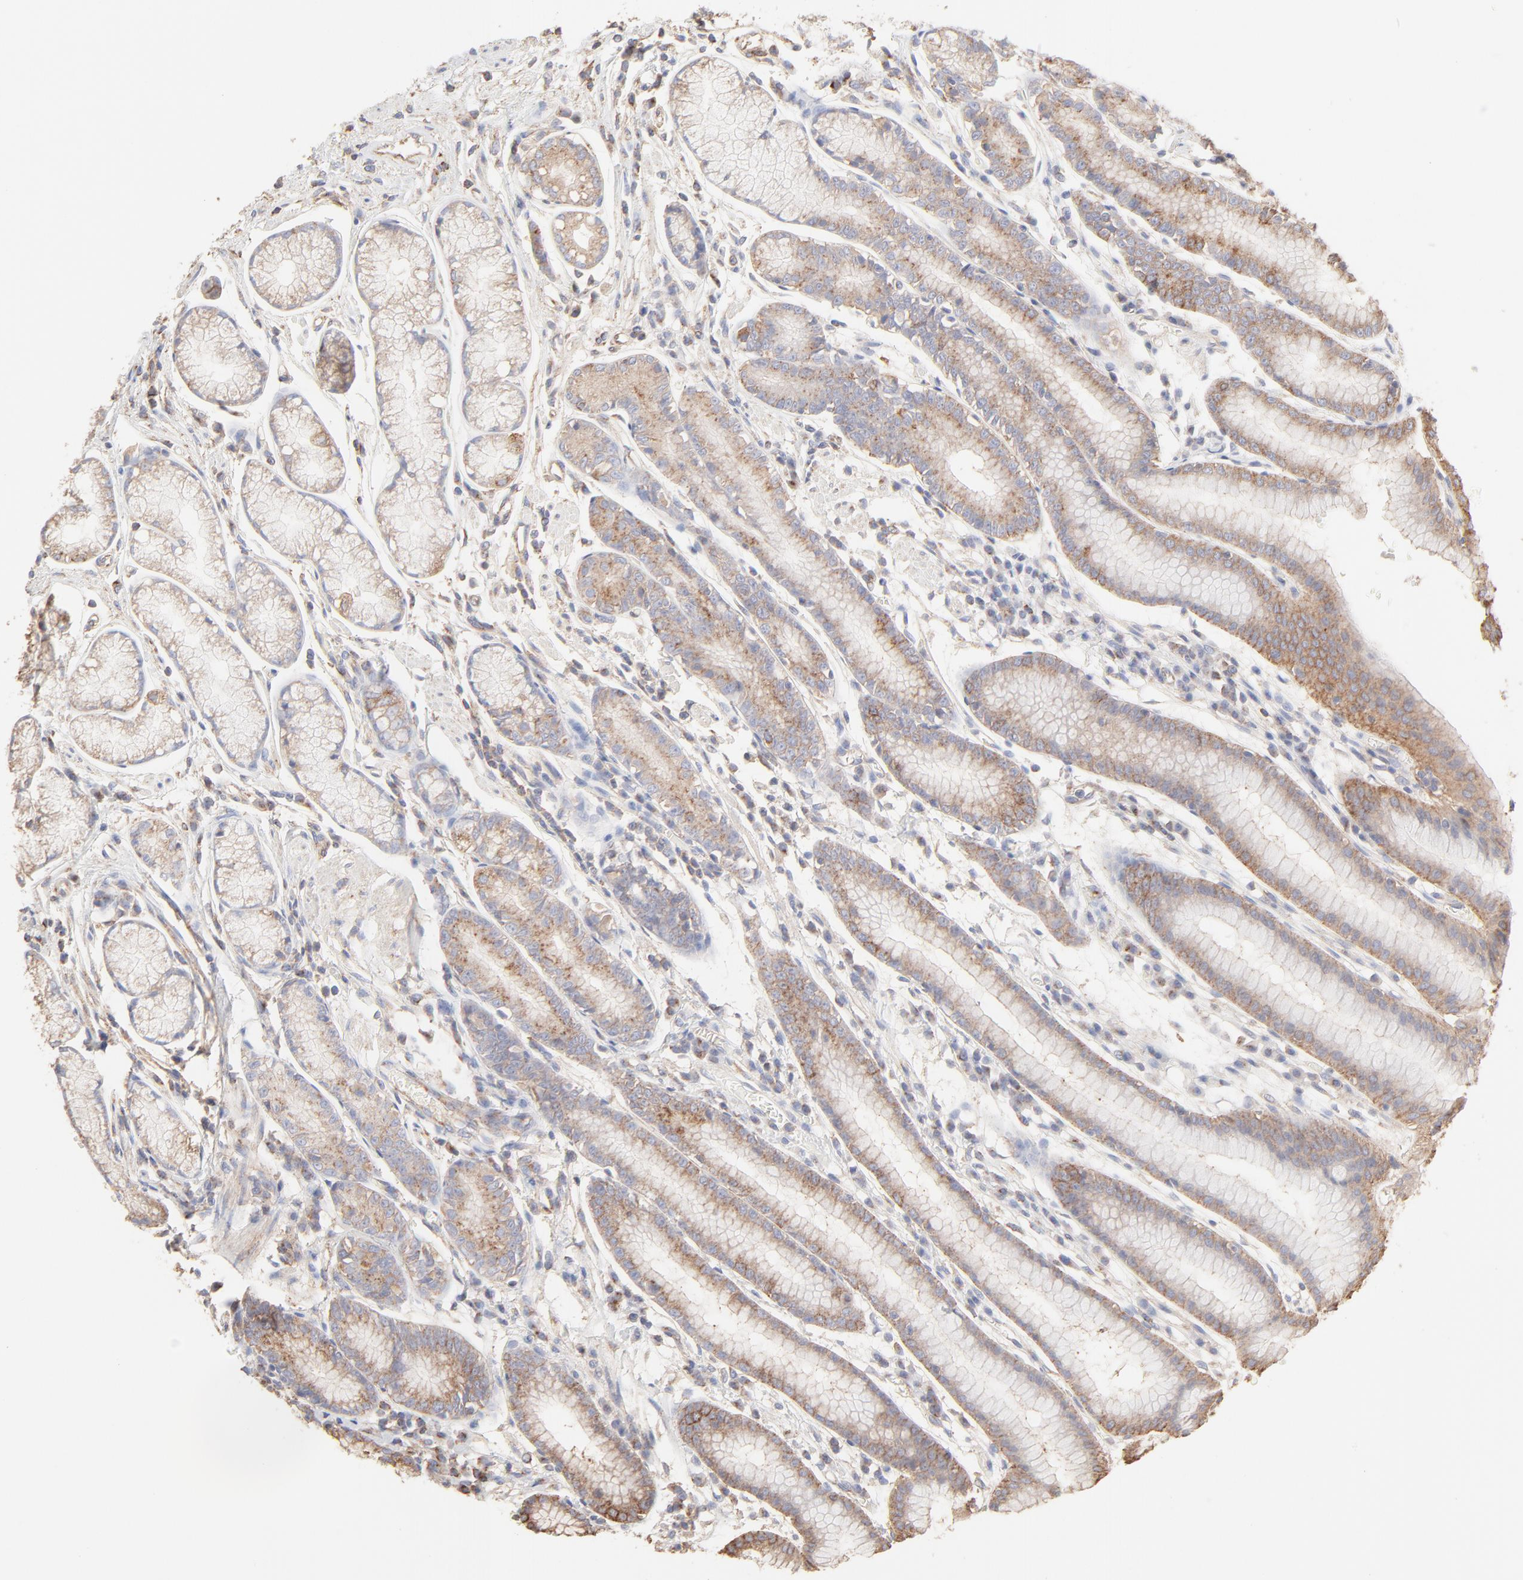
{"staining": {"intensity": "moderate", "quantity": ">75%", "location": "cytoplasmic/membranous"}, "tissue": "stomach", "cell_type": "Glandular cells", "image_type": "normal", "snomed": [{"axis": "morphology", "description": "Normal tissue, NOS"}, {"axis": "morphology", "description": "Inflammation, NOS"}, {"axis": "topography", "description": "Stomach, lower"}], "caption": "DAB immunohistochemical staining of unremarkable stomach exhibits moderate cytoplasmic/membranous protein staining in about >75% of glandular cells. The protein of interest is shown in brown color, while the nuclei are stained blue.", "gene": "CLTB", "patient": {"sex": "male", "age": 59}}